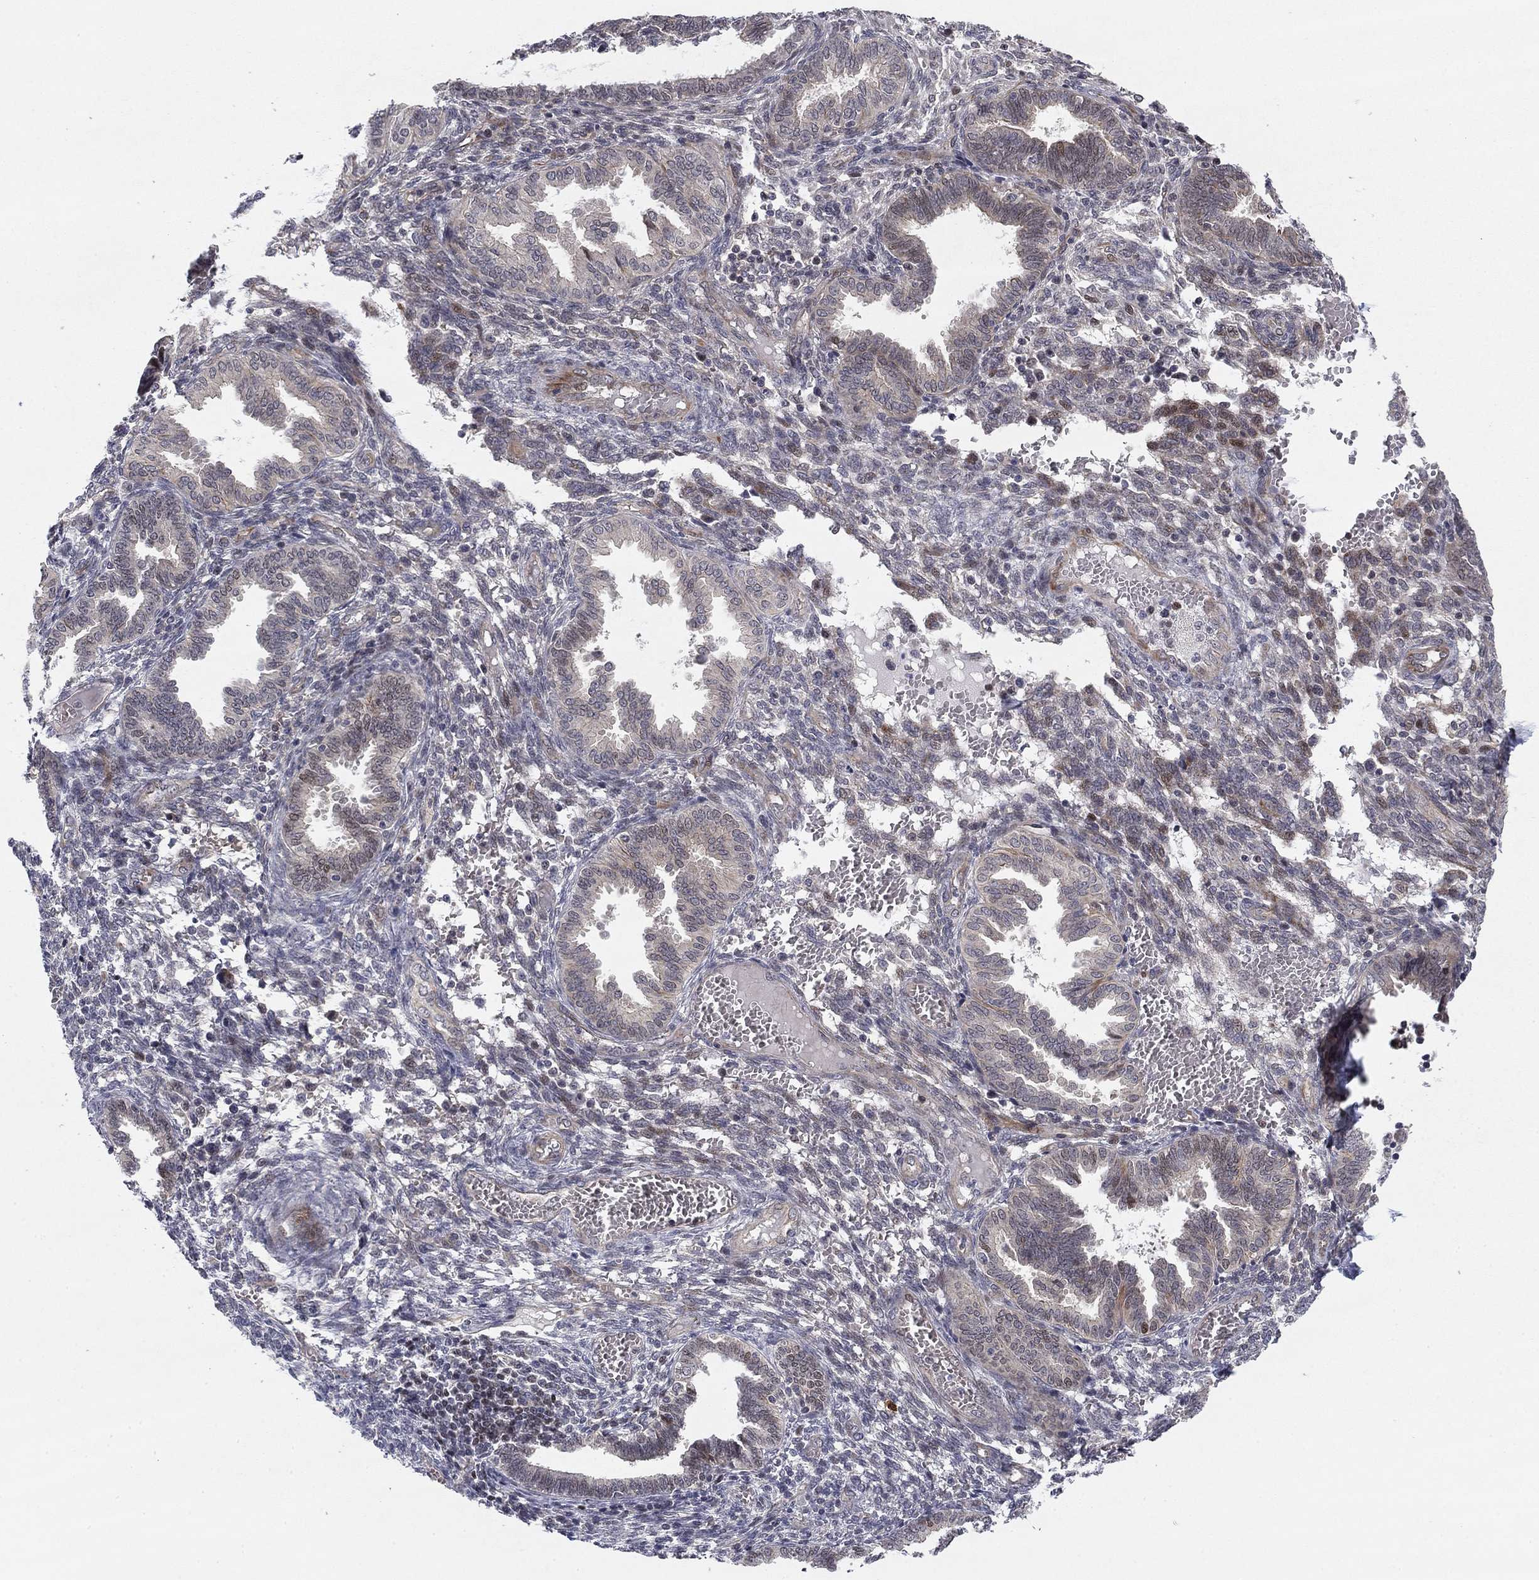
{"staining": {"intensity": "moderate", "quantity": "<25%", "location": "nuclear"}, "tissue": "endometrium", "cell_type": "Cells in endometrial stroma", "image_type": "normal", "snomed": [{"axis": "morphology", "description": "Normal tissue, NOS"}, {"axis": "topography", "description": "Endometrium"}], "caption": "This photomicrograph shows immunohistochemistry (IHC) staining of normal human endometrium, with low moderate nuclear positivity in approximately <25% of cells in endometrial stroma.", "gene": "BCL11A", "patient": {"sex": "female", "age": 42}}